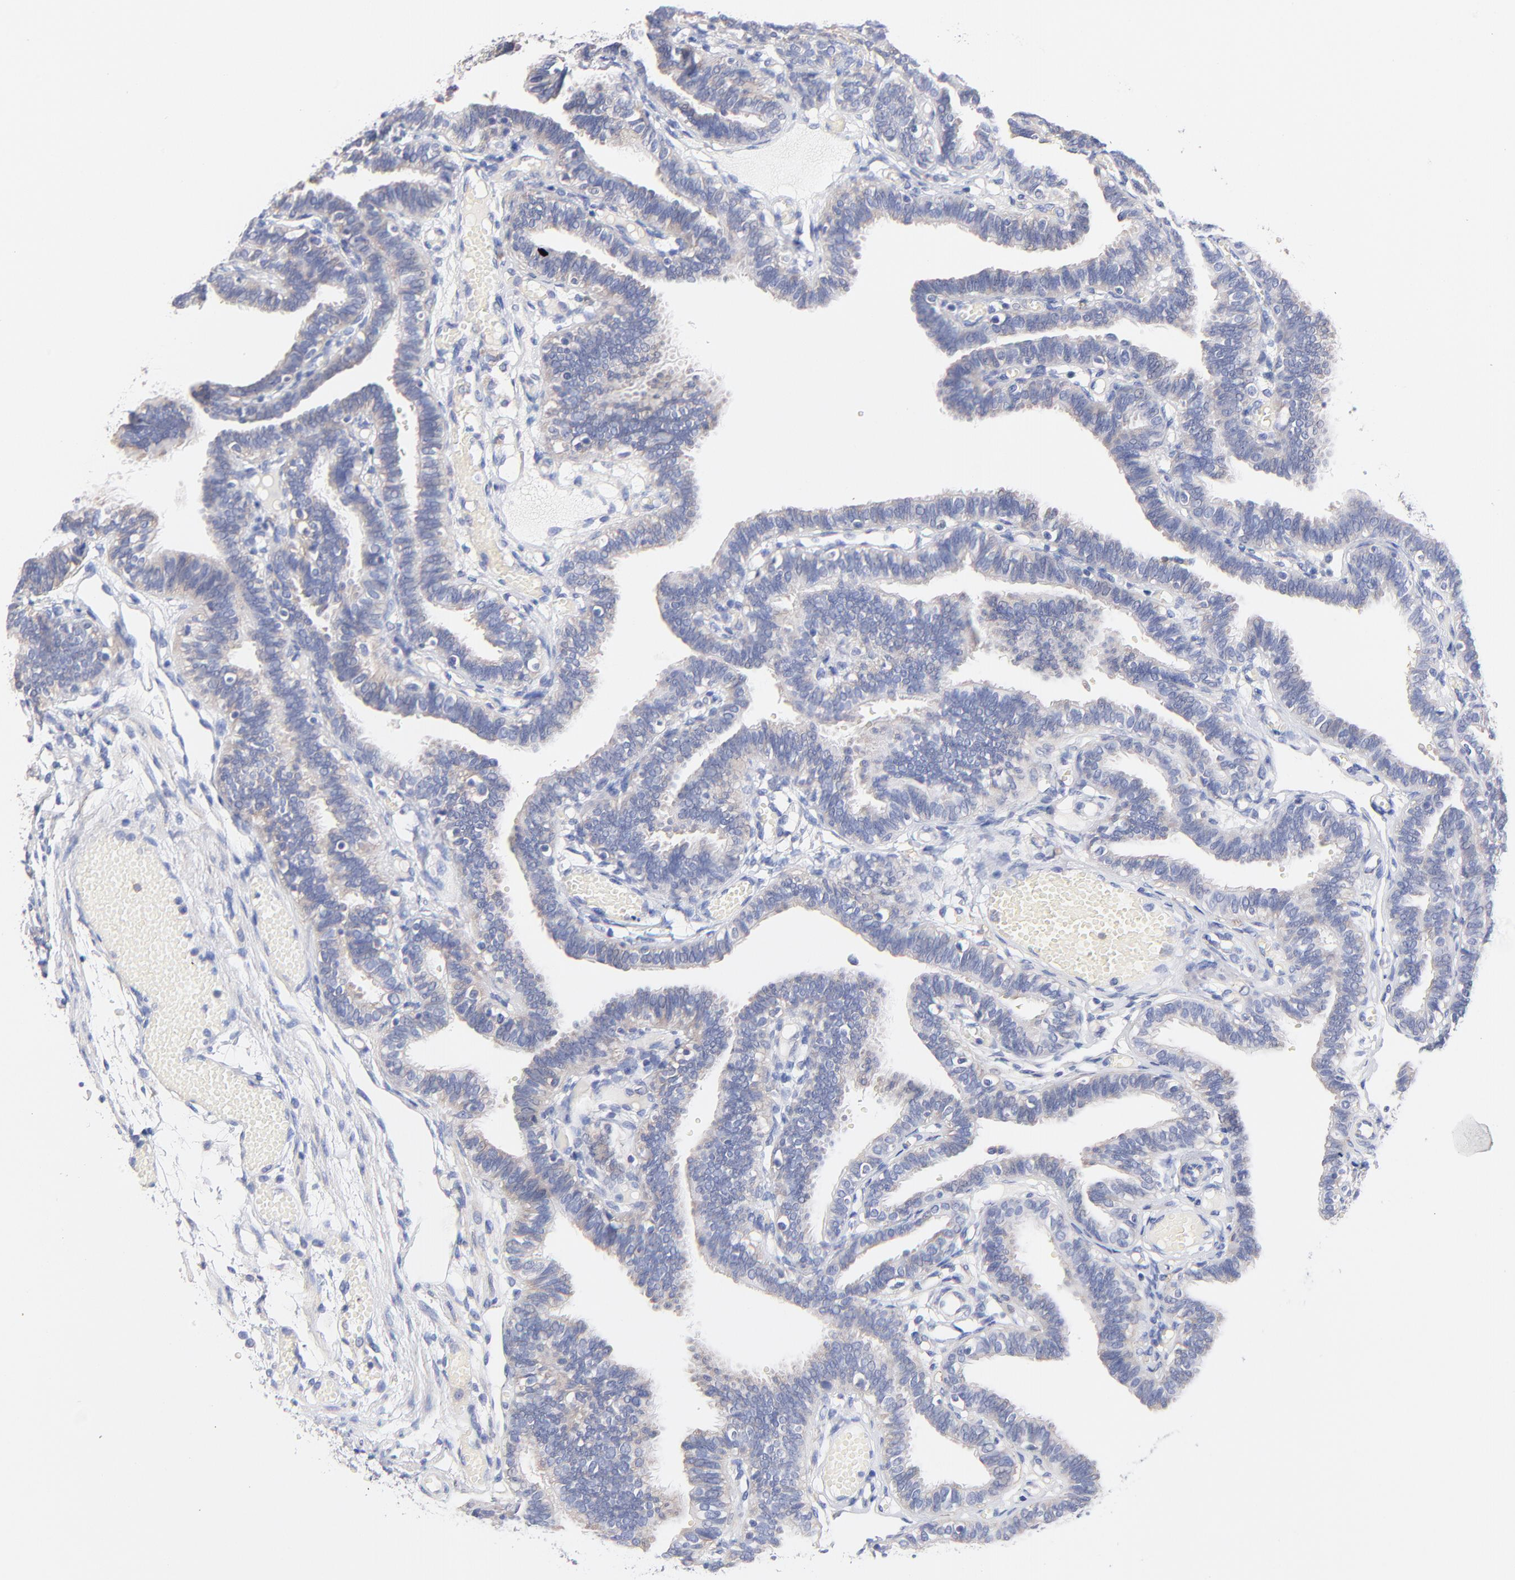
{"staining": {"intensity": "negative", "quantity": "none", "location": "none"}, "tissue": "fallopian tube", "cell_type": "Glandular cells", "image_type": "normal", "snomed": [{"axis": "morphology", "description": "Normal tissue, NOS"}, {"axis": "topography", "description": "Fallopian tube"}], "caption": "High magnification brightfield microscopy of benign fallopian tube stained with DAB (3,3'-diaminobenzidine) (brown) and counterstained with hematoxylin (blue): glandular cells show no significant expression.", "gene": "TNFRSF13C", "patient": {"sex": "female", "age": 29}}